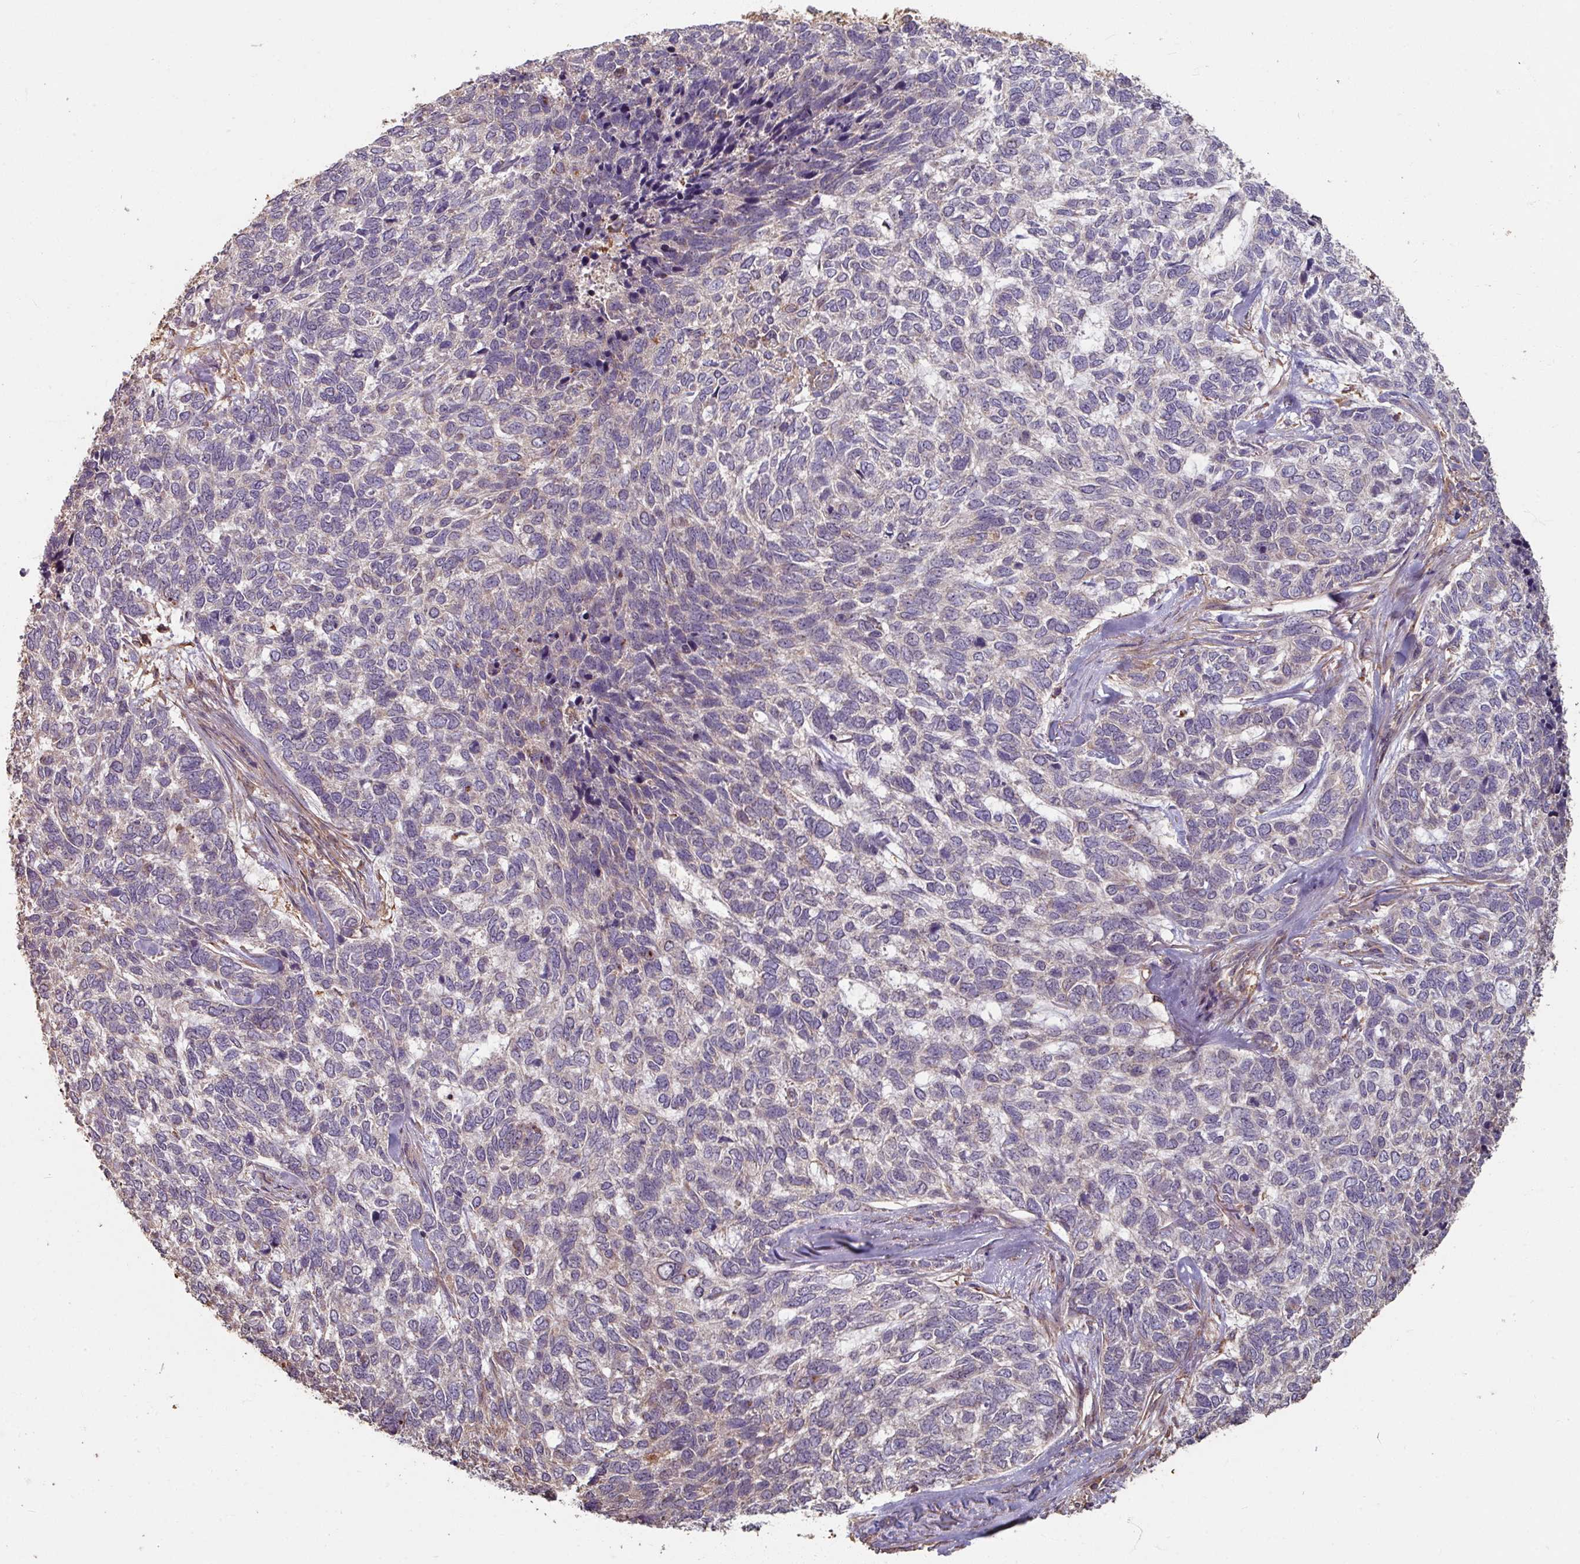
{"staining": {"intensity": "negative", "quantity": "none", "location": "none"}, "tissue": "skin cancer", "cell_type": "Tumor cells", "image_type": "cancer", "snomed": [{"axis": "morphology", "description": "Basal cell carcinoma"}, {"axis": "topography", "description": "Skin"}], "caption": "This photomicrograph is of basal cell carcinoma (skin) stained with IHC to label a protein in brown with the nuclei are counter-stained blue. There is no staining in tumor cells.", "gene": "CCDC68", "patient": {"sex": "female", "age": 65}}